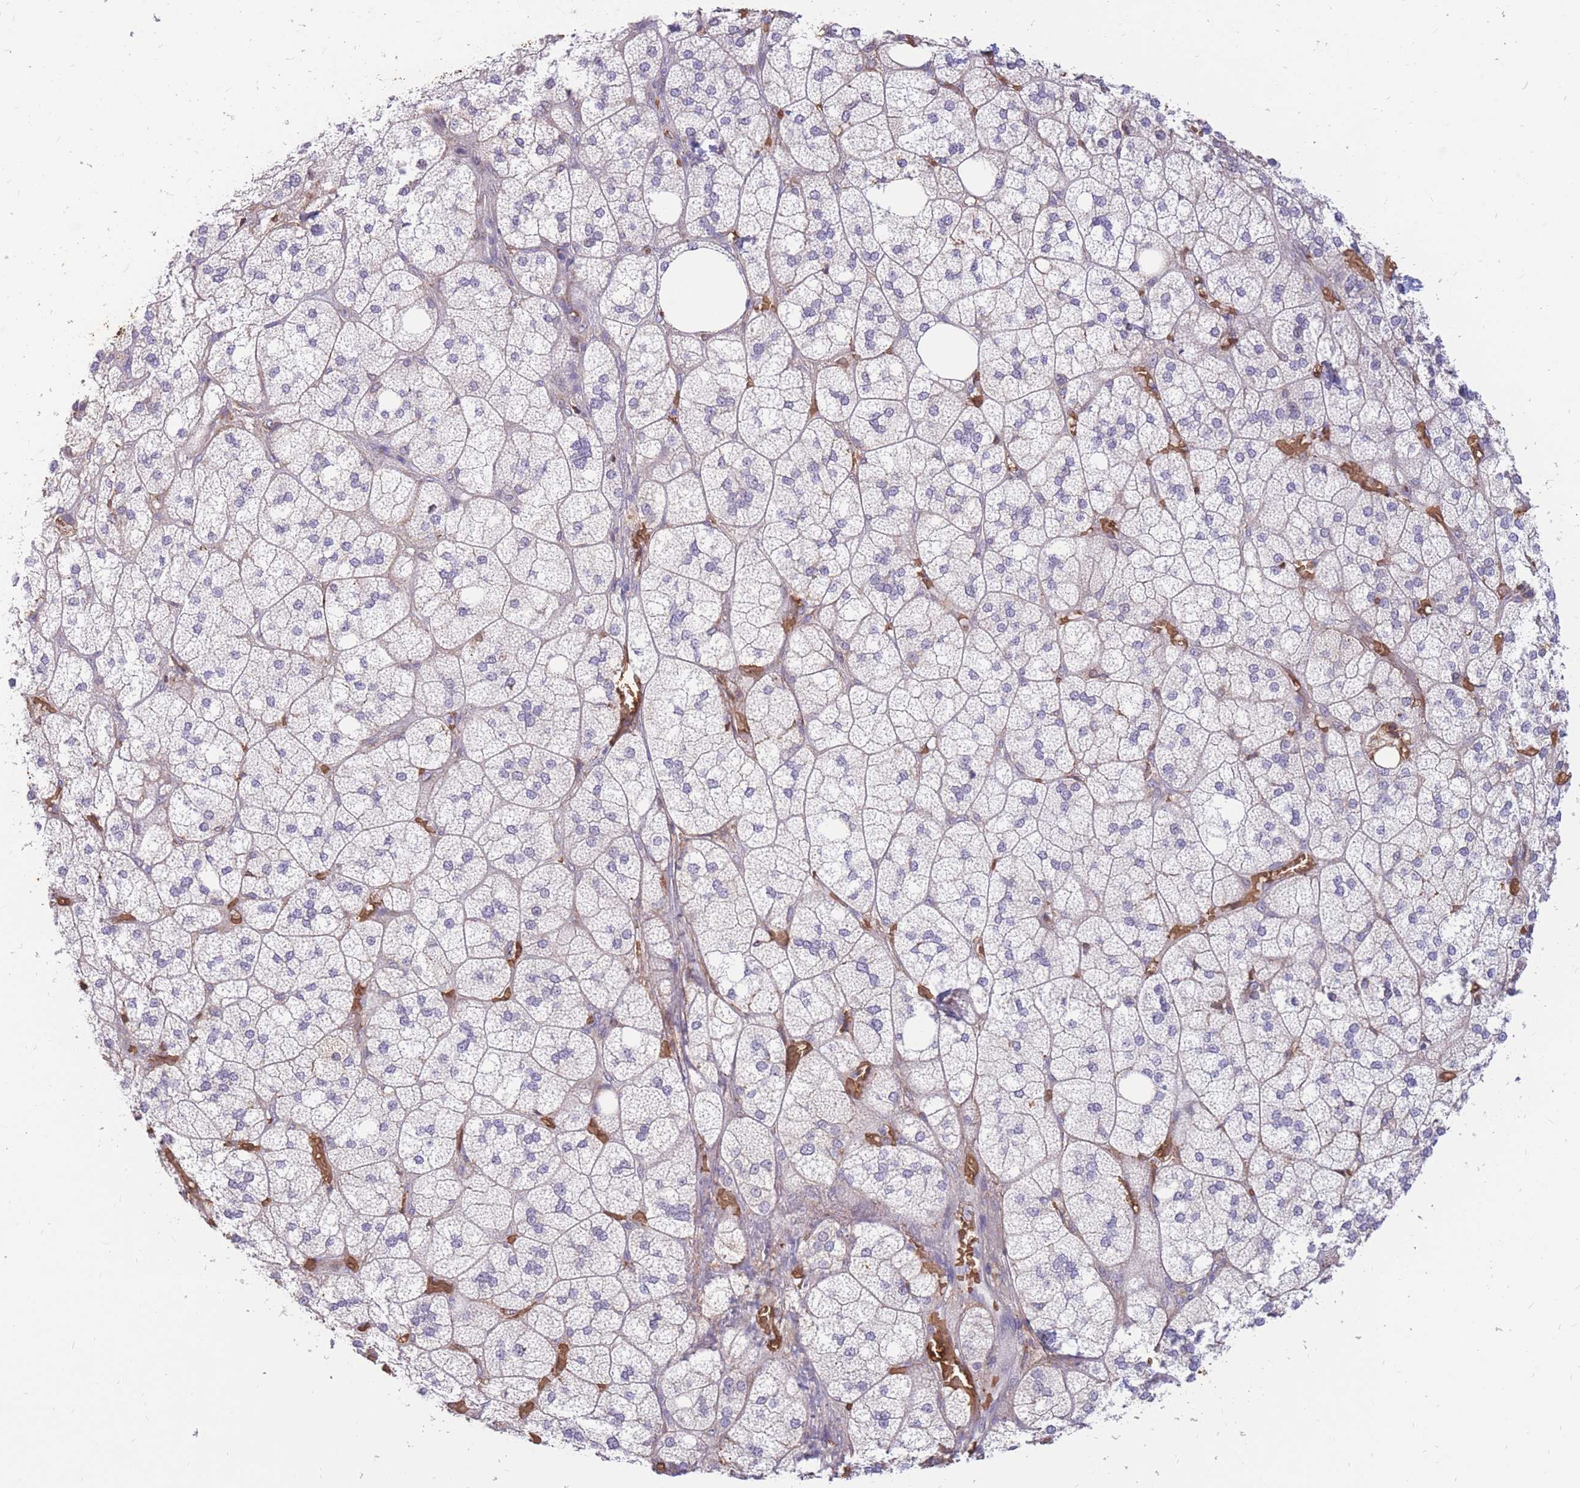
{"staining": {"intensity": "negative", "quantity": "none", "location": "none"}, "tissue": "adrenal gland", "cell_type": "Glandular cells", "image_type": "normal", "snomed": [{"axis": "morphology", "description": "Normal tissue, NOS"}, {"axis": "topography", "description": "Adrenal gland"}], "caption": "The histopathology image exhibits no staining of glandular cells in benign adrenal gland. (DAB (3,3'-diaminobenzidine) immunohistochemistry, high magnification).", "gene": "ATP10D", "patient": {"sex": "male", "age": 61}}